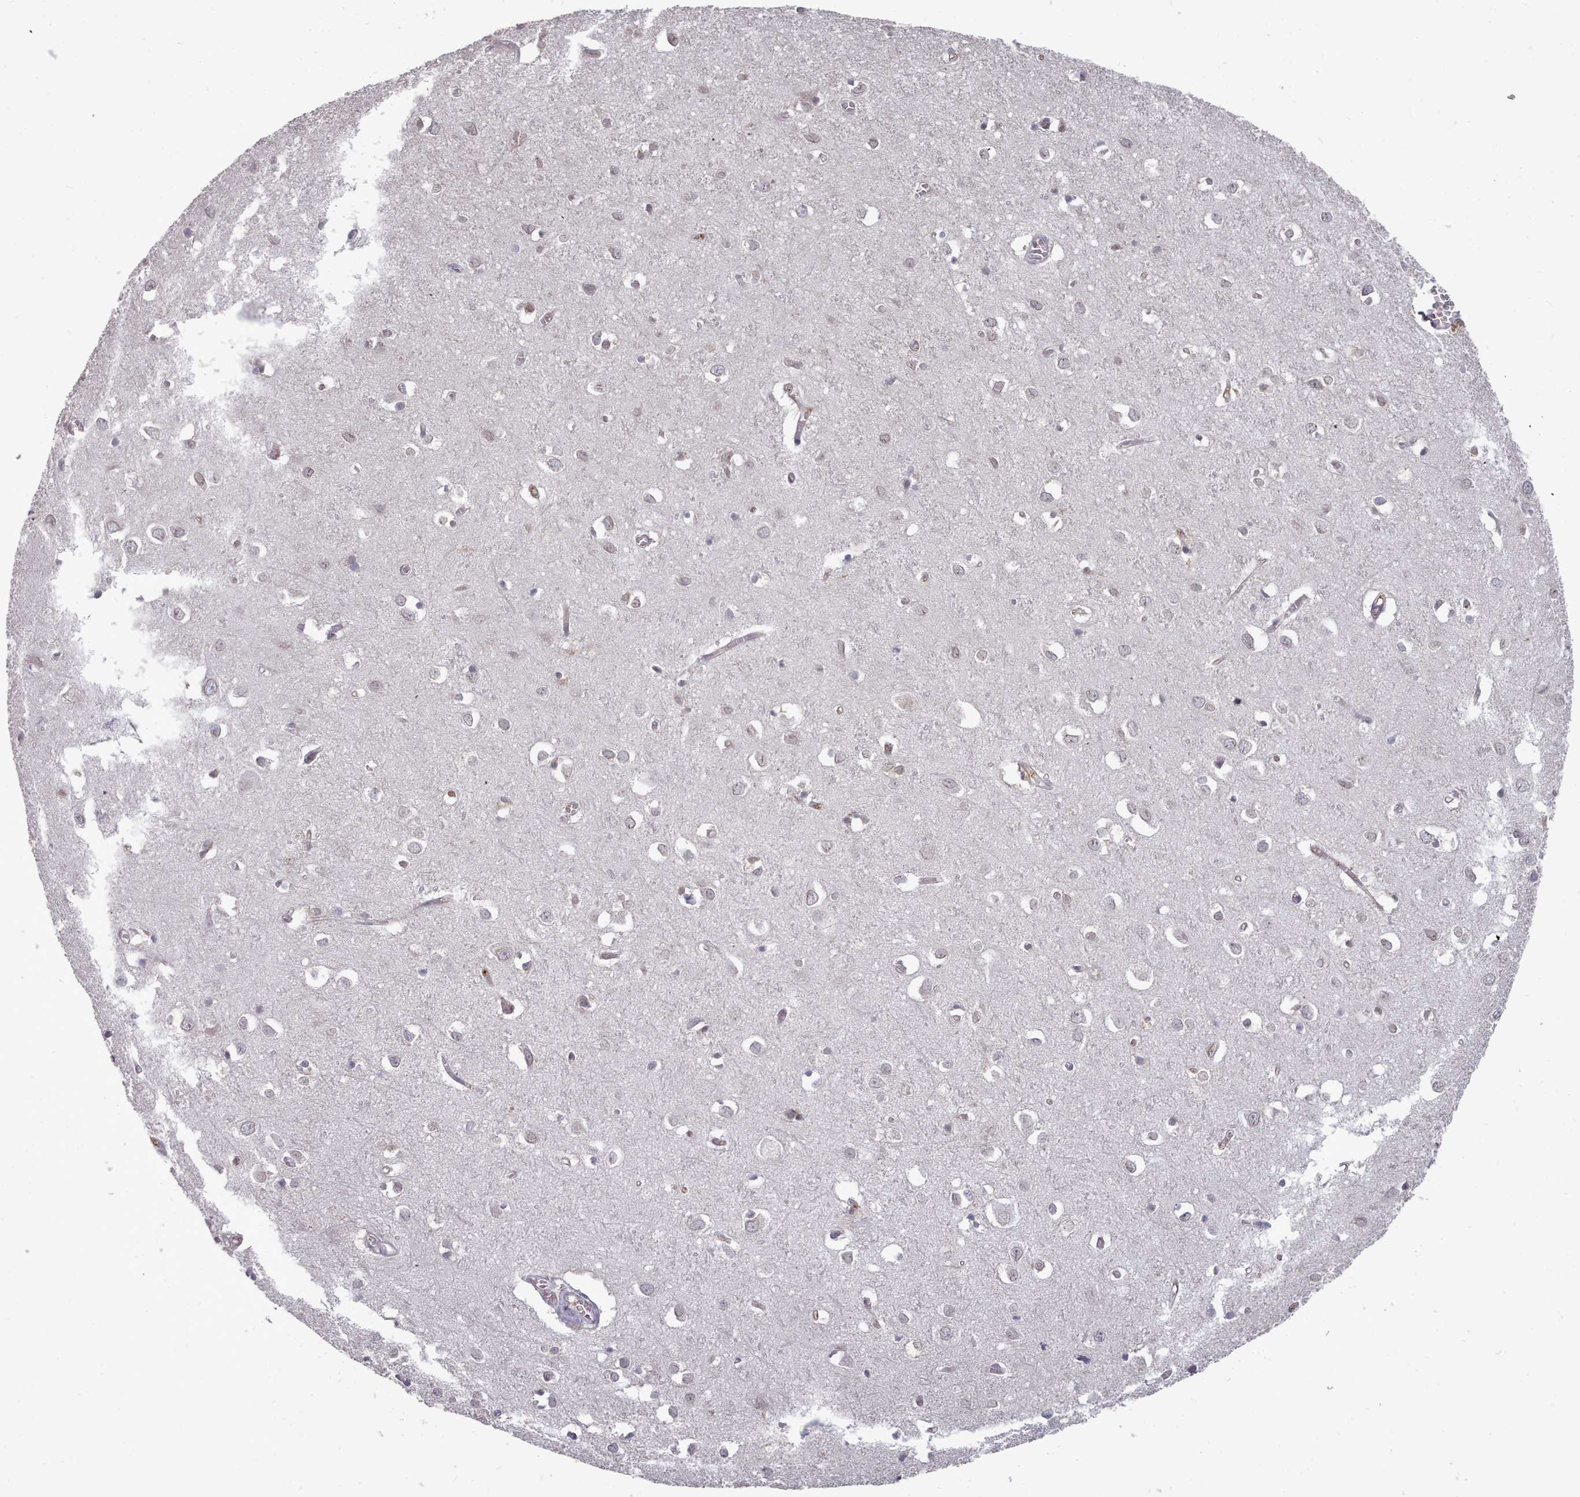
{"staining": {"intensity": "weak", "quantity": "<25%", "location": "cytoplasmic/membranous"}, "tissue": "cerebral cortex", "cell_type": "Endothelial cells", "image_type": "normal", "snomed": [{"axis": "morphology", "description": "Normal tissue, NOS"}, {"axis": "topography", "description": "Cerebral cortex"}], "caption": "Immunohistochemistry (IHC) of unremarkable cerebral cortex reveals no staining in endothelial cells.", "gene": "GINS1", "patient": {"sex": "female", "age": 64}}